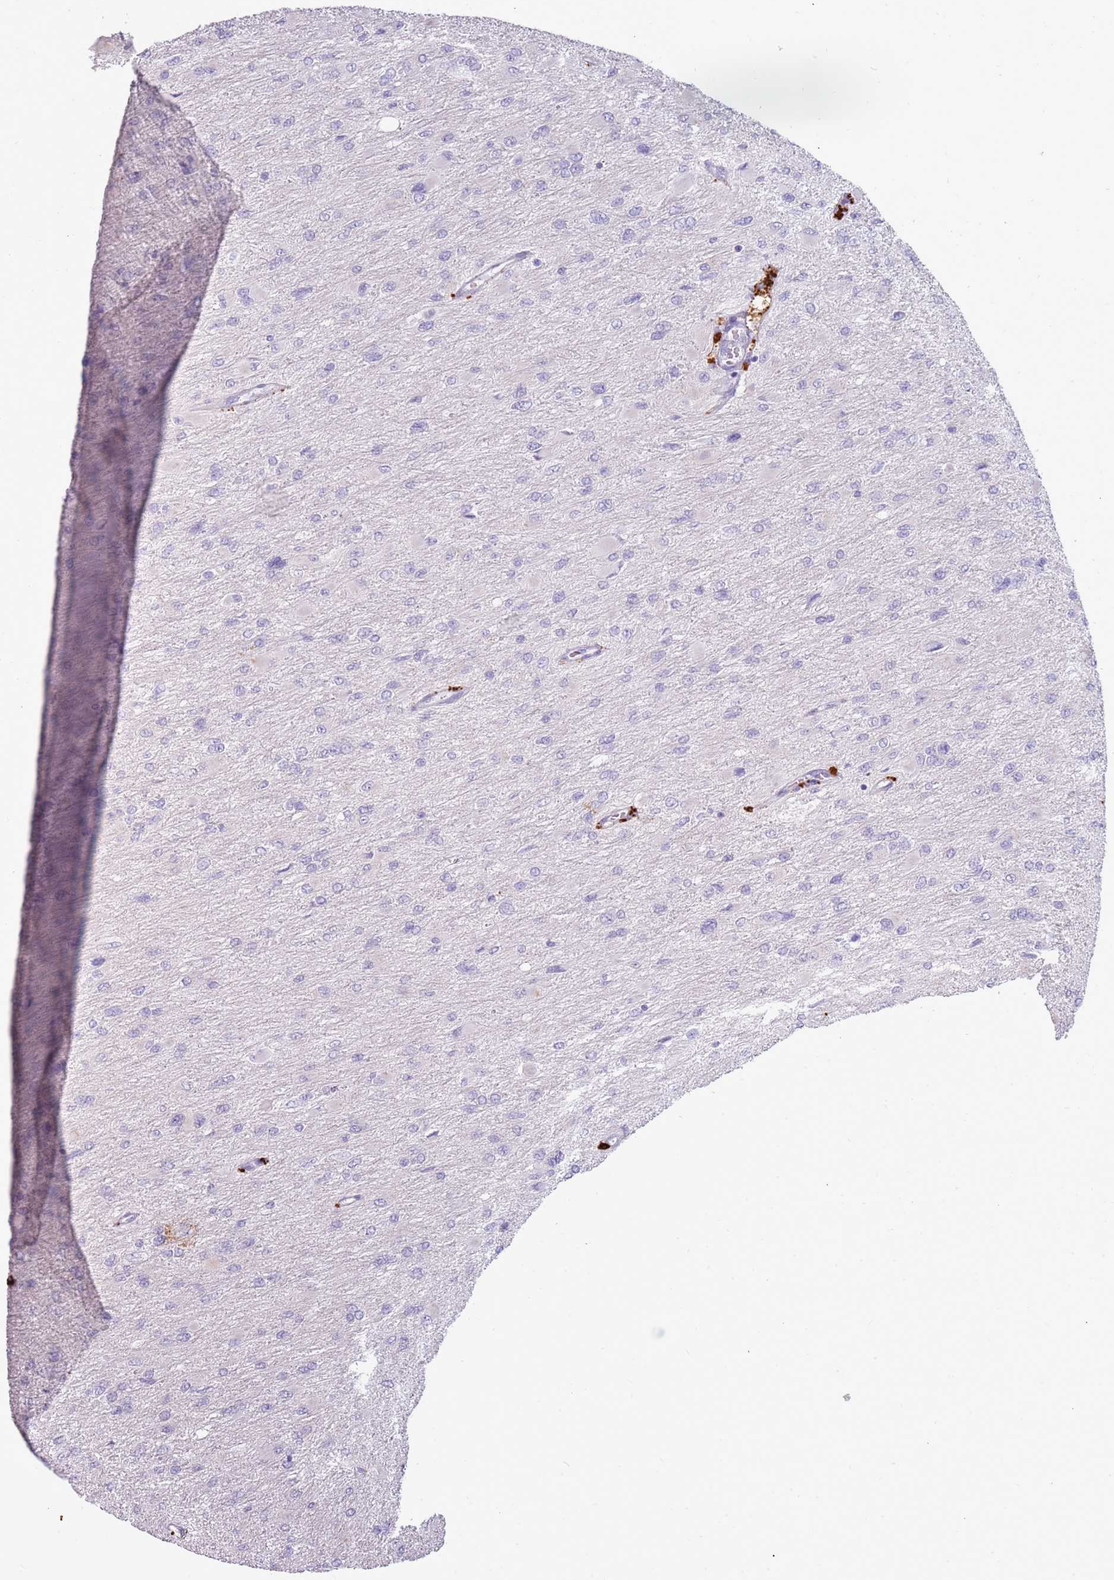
{"staining": {"intensity": "negative", "quantity": "none", "location": "none"}, "tissue": "glioma", "cell_type": "Tumor cells", "image_type": "cancer", "snomed": [{"axis": "morphology", "description": "Glioma, malignant, High grade"}, {"axis": "topography", "description": "Cerebral cortex"}], "caption": "Glioma stained for a protein using immunohistochemistry (IHC) demonstrates no positivity tumor cells.", "gene": "NWD2", "patient": {"sex": "female", "age": 36}}